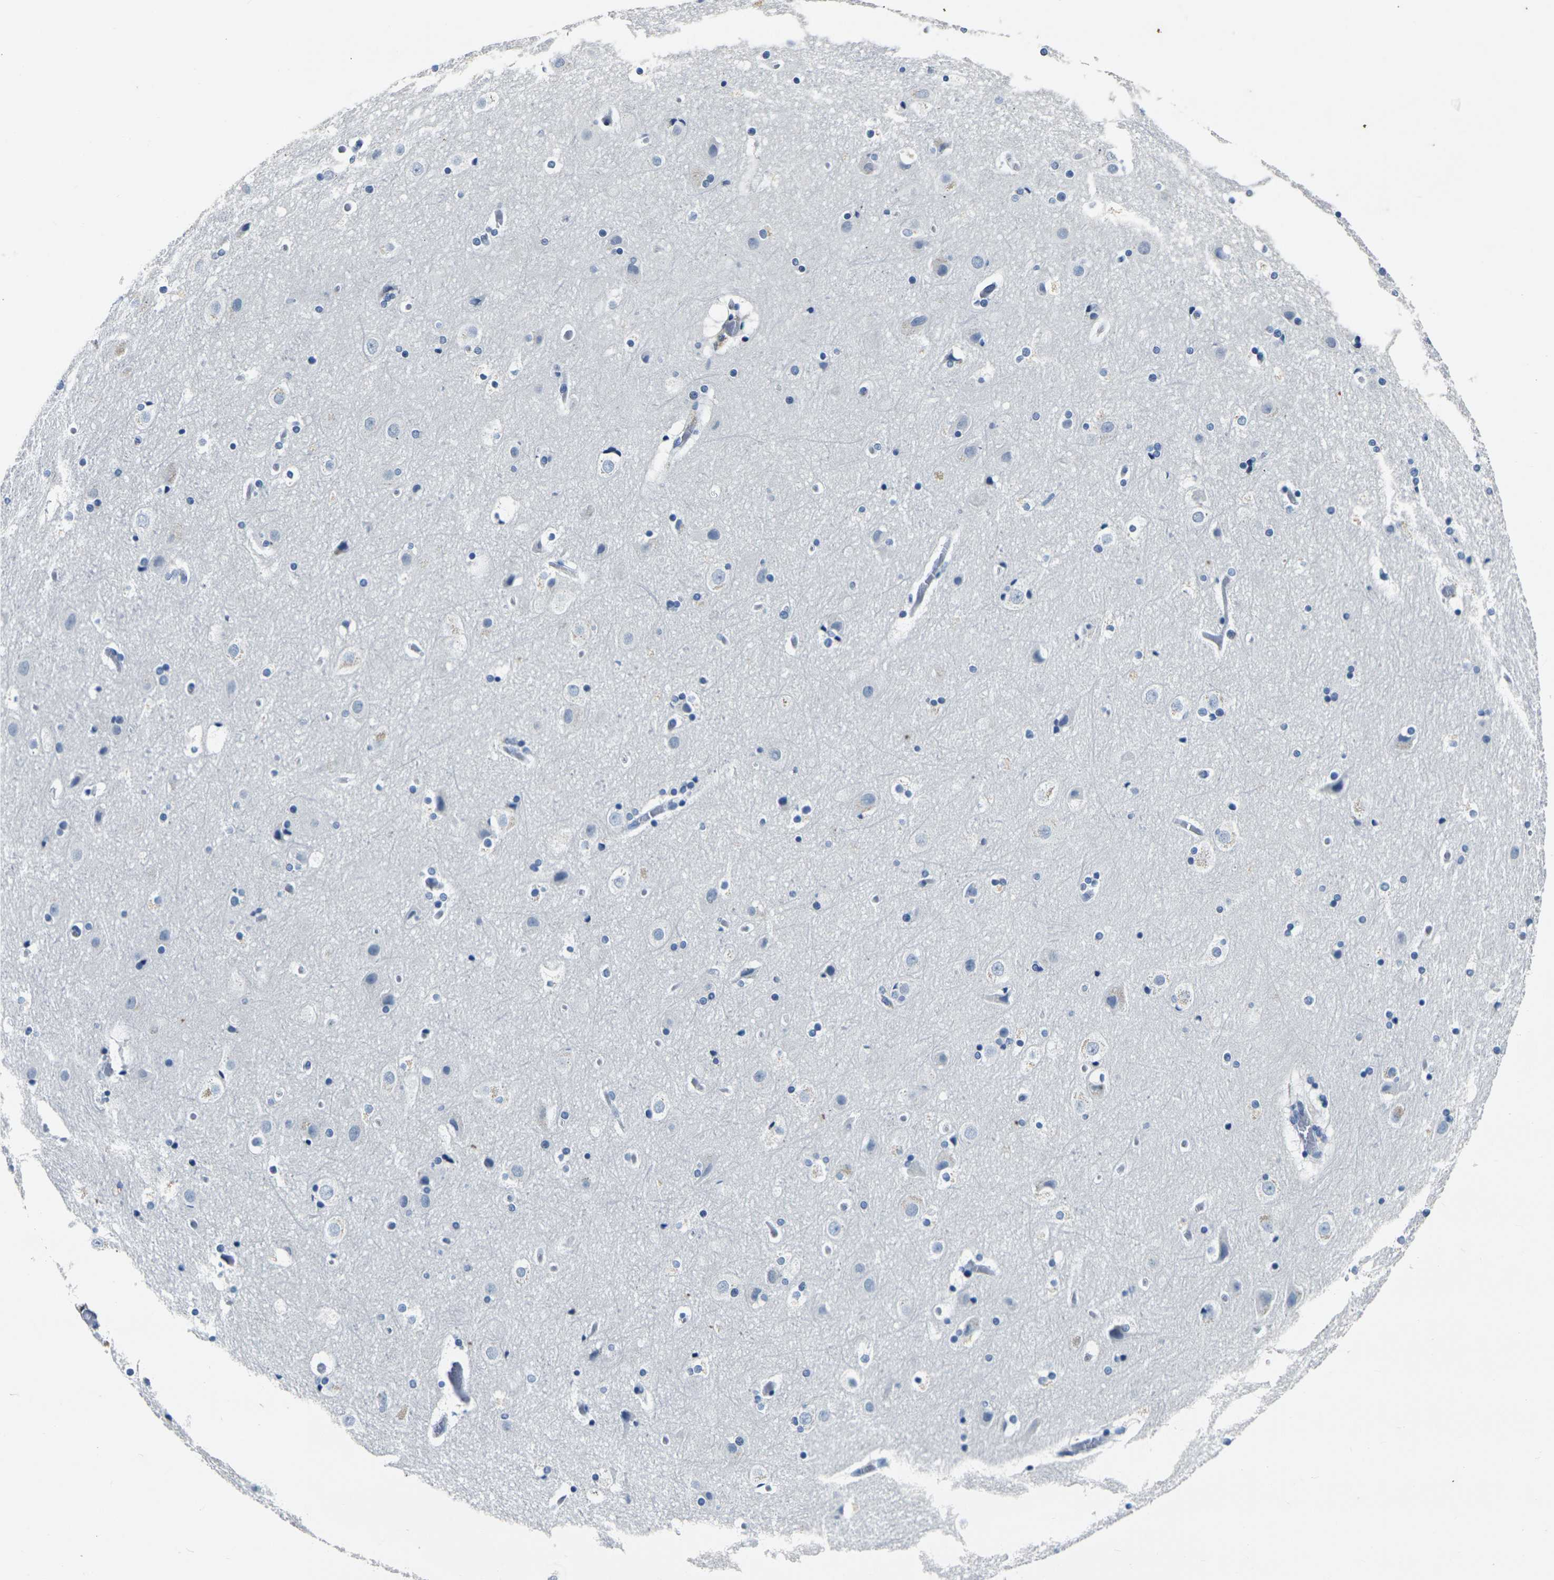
{"staining": {"intensity": "negative", "quantity": "none", "location": "none"}, "tissue": "cerebral cortex", "cell_type": "Endothelial cells", "image_type": "normal", "snomed": [{"axis": "morphology", "description": "Normal tissue, NOS"}, {"axis": "topography", "description": "Cerebral cortex"}], "caption": "The photomicrograph demonstrates no staining of endothelial cells in unremarkable cerebral cortex.", "gene": "CLDN7", "patient": {"sex": "male", "age": 57}}